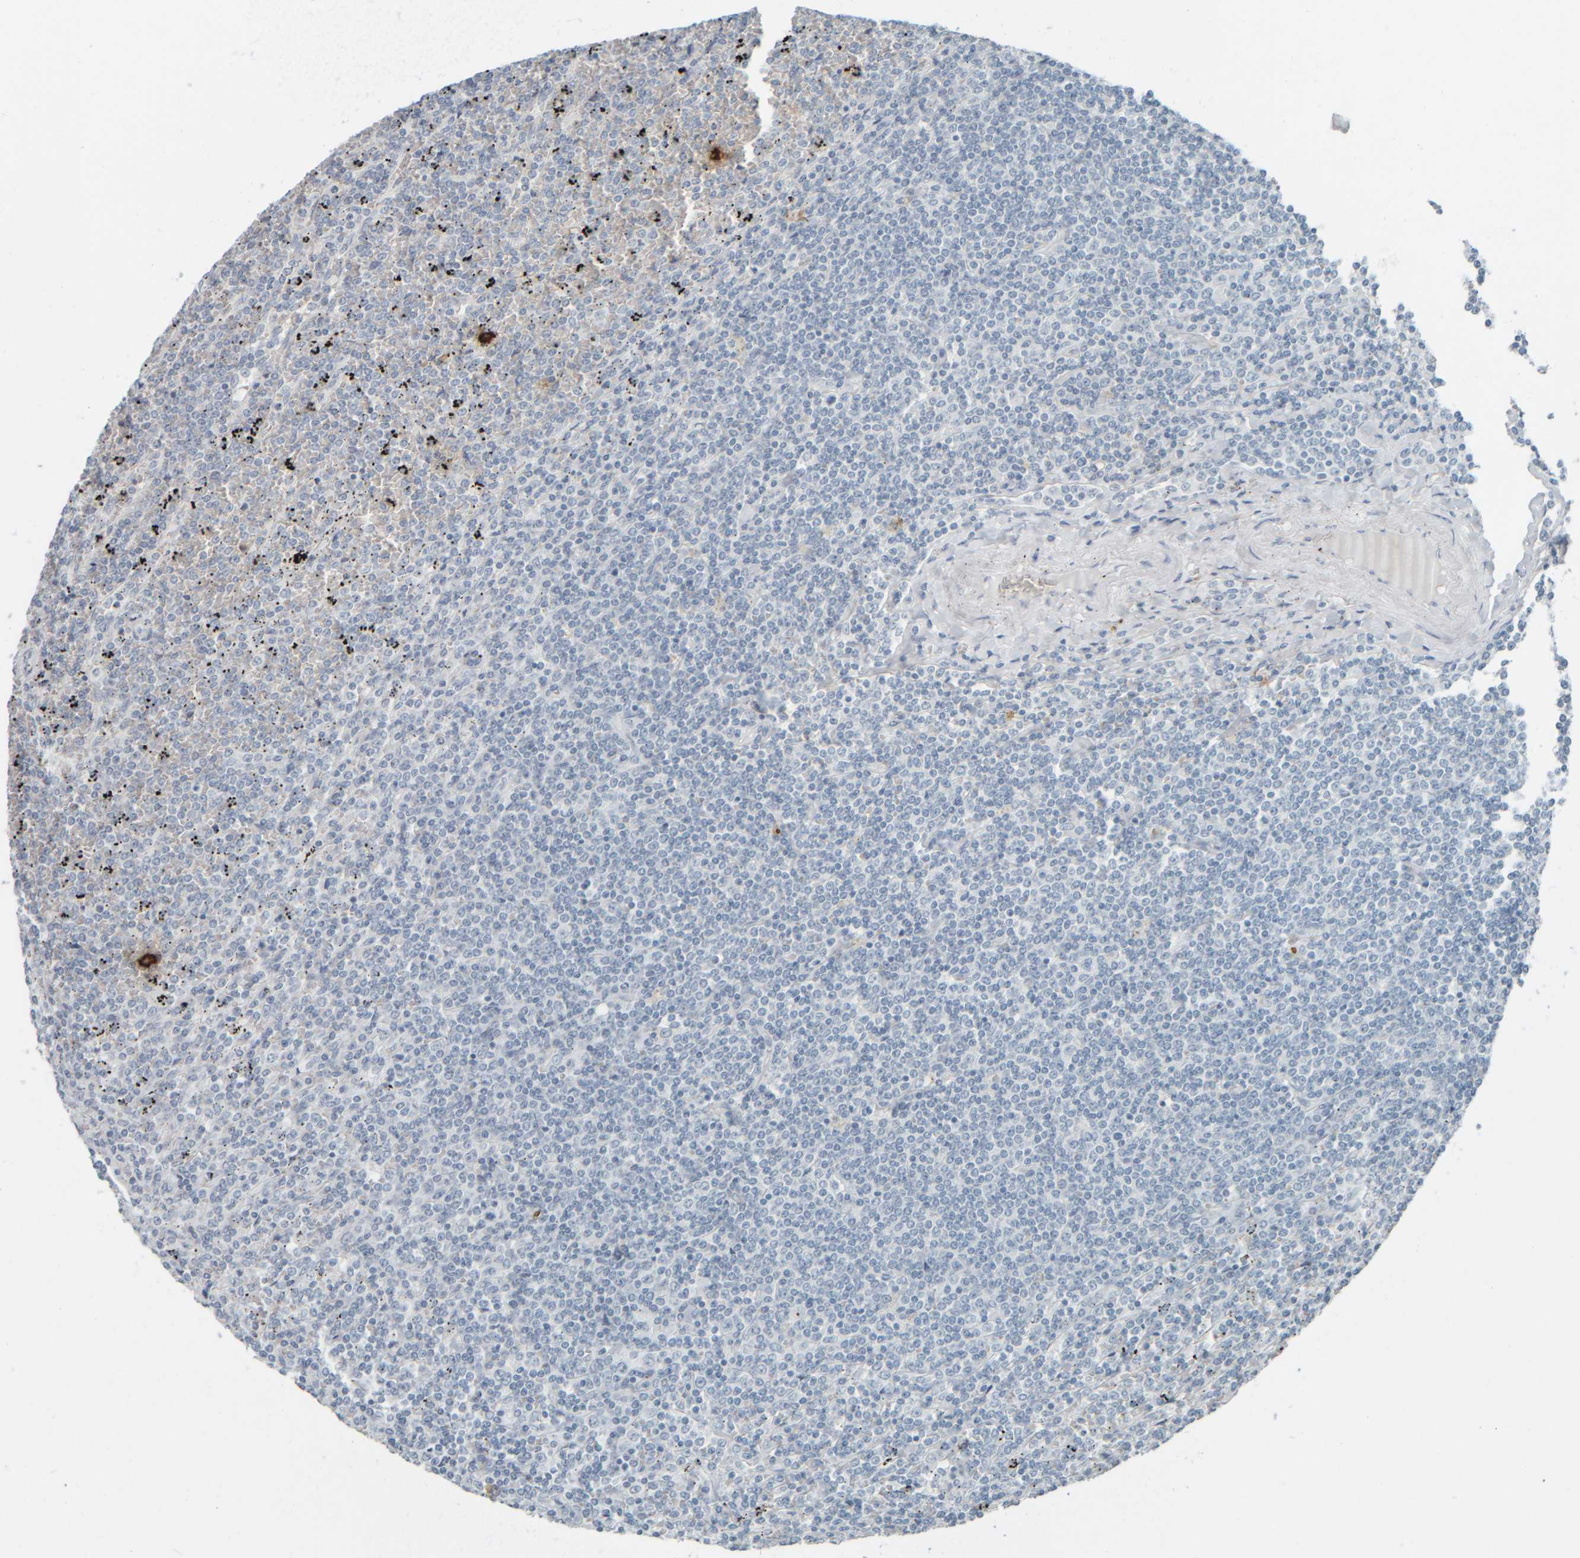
{"staining": {"intensity": "negative", "quantity": "none", "location": "none"}, "tissue": "lymphoma", "cell_type": "Tumor cells", "image_type": "cancer", "snomed": [{"axis": "morphology", "description": "Malignant lymphoma, non-Hodgkin's type, Low grade"}, {"axis": "topography", "description": "Spleen"}], "caption": "Malignant lymphoma, non-Hodgkin's type (low-grade) was stained to show a protein in brown. There is no significant staining in tumor cells.", "gene": "TPSAB1", "patient": {"sex": "female", "age": 19}}